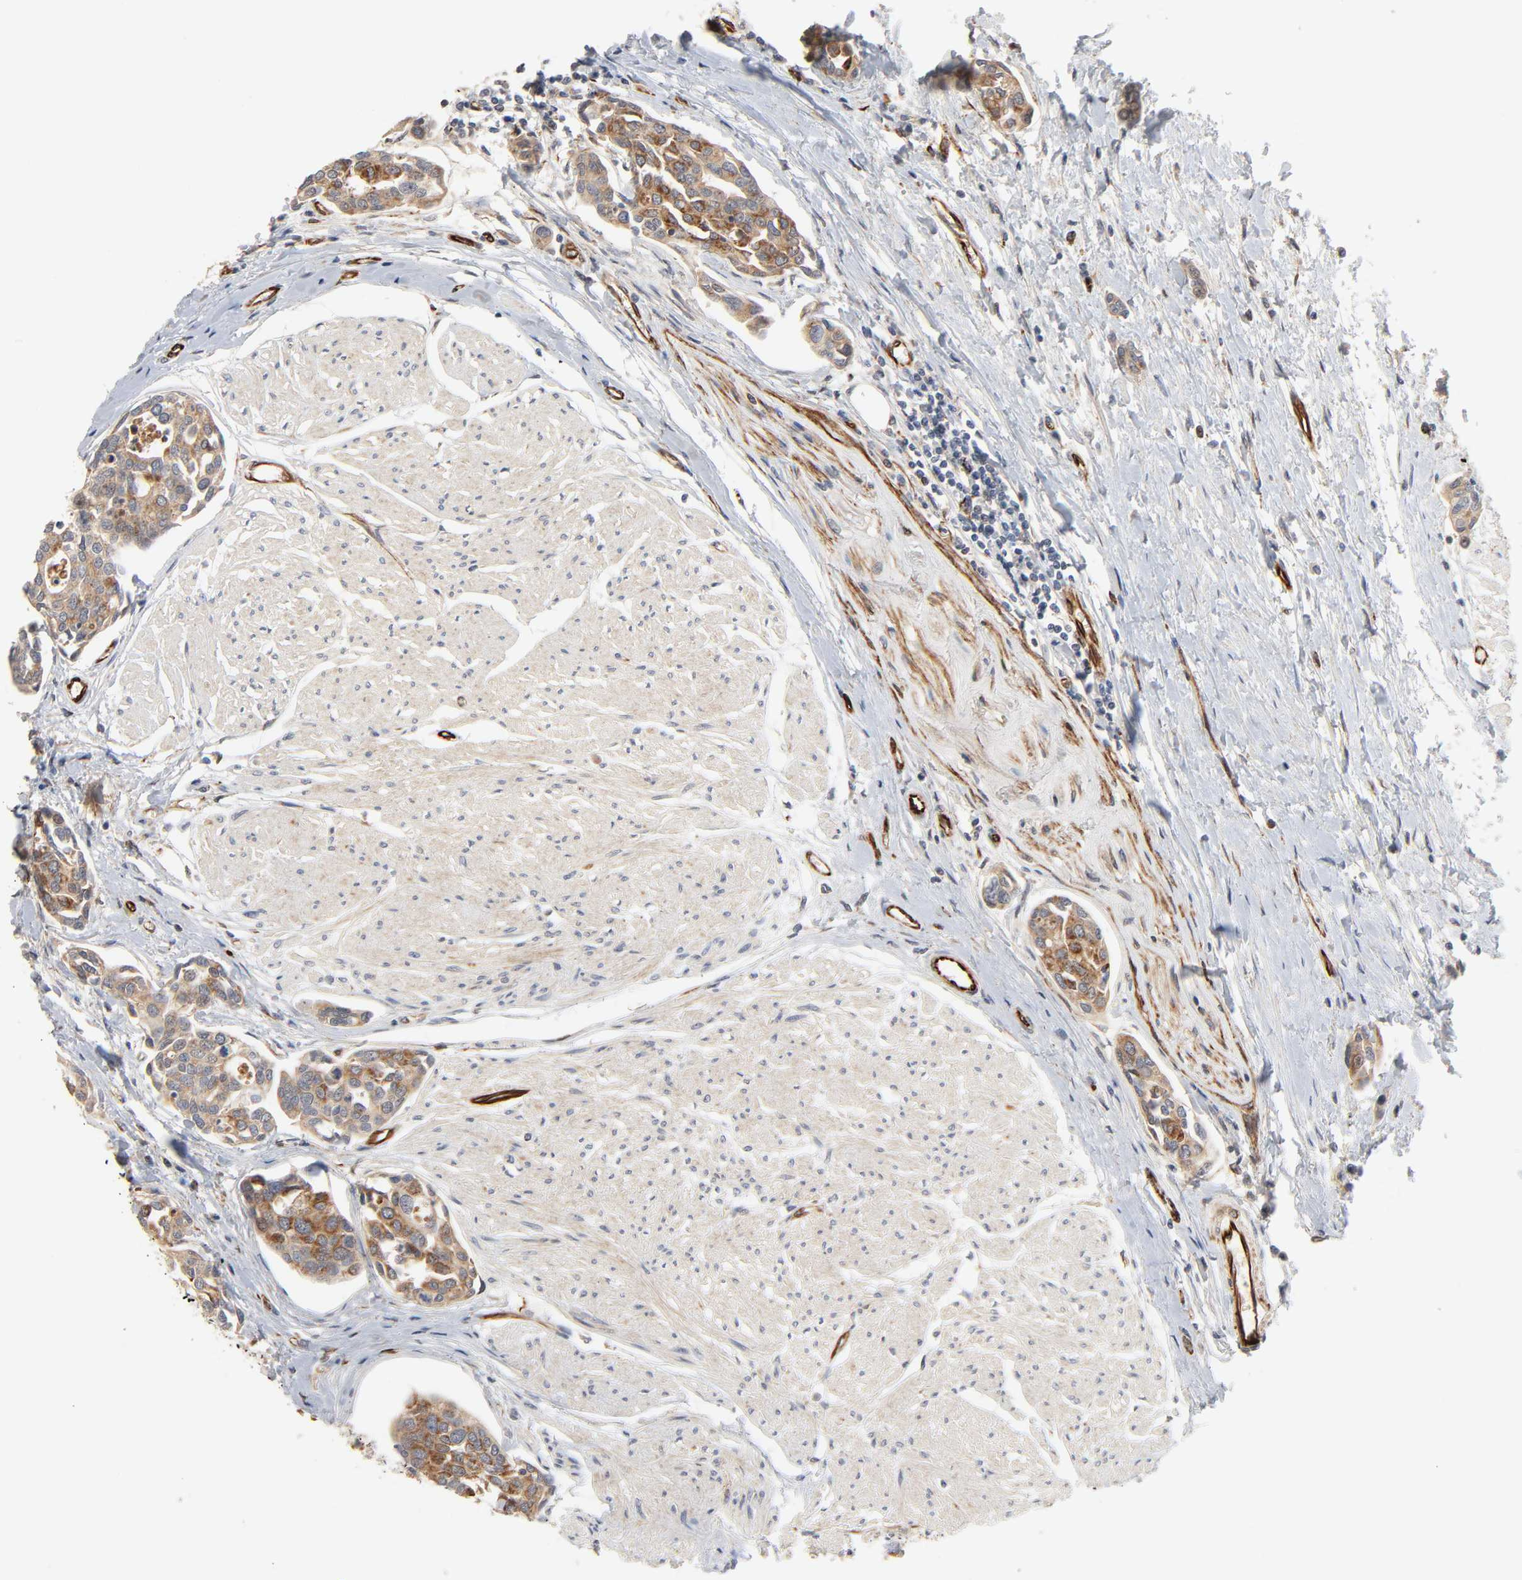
{"staining": {"intensity": "moderate", "quantity": ">75%", "location": "cytoplasmic/membranous"}, "tissue": "urothelial cancer", "cell_type": "Tumor cells", "image_type": "cancer", "snomed": [{"axis": "morphology", "description": "Urothelial carcinoma, High grade"}, {"axis": "topography", "description": "Urinary bladder"}], "caption": "A medium amount of moderate cytoplasmic/membranous staining is seen in about >75% of tumor cells in urothelial cancer tissue. Using DAB (3,3'-diaminobenzidine) (brown) and hematoxylin (blue) stains, captured at high magnification using brightfield microscopy.", "gene": "REEP6", "patient": {"sex": "male", "age": 78}}